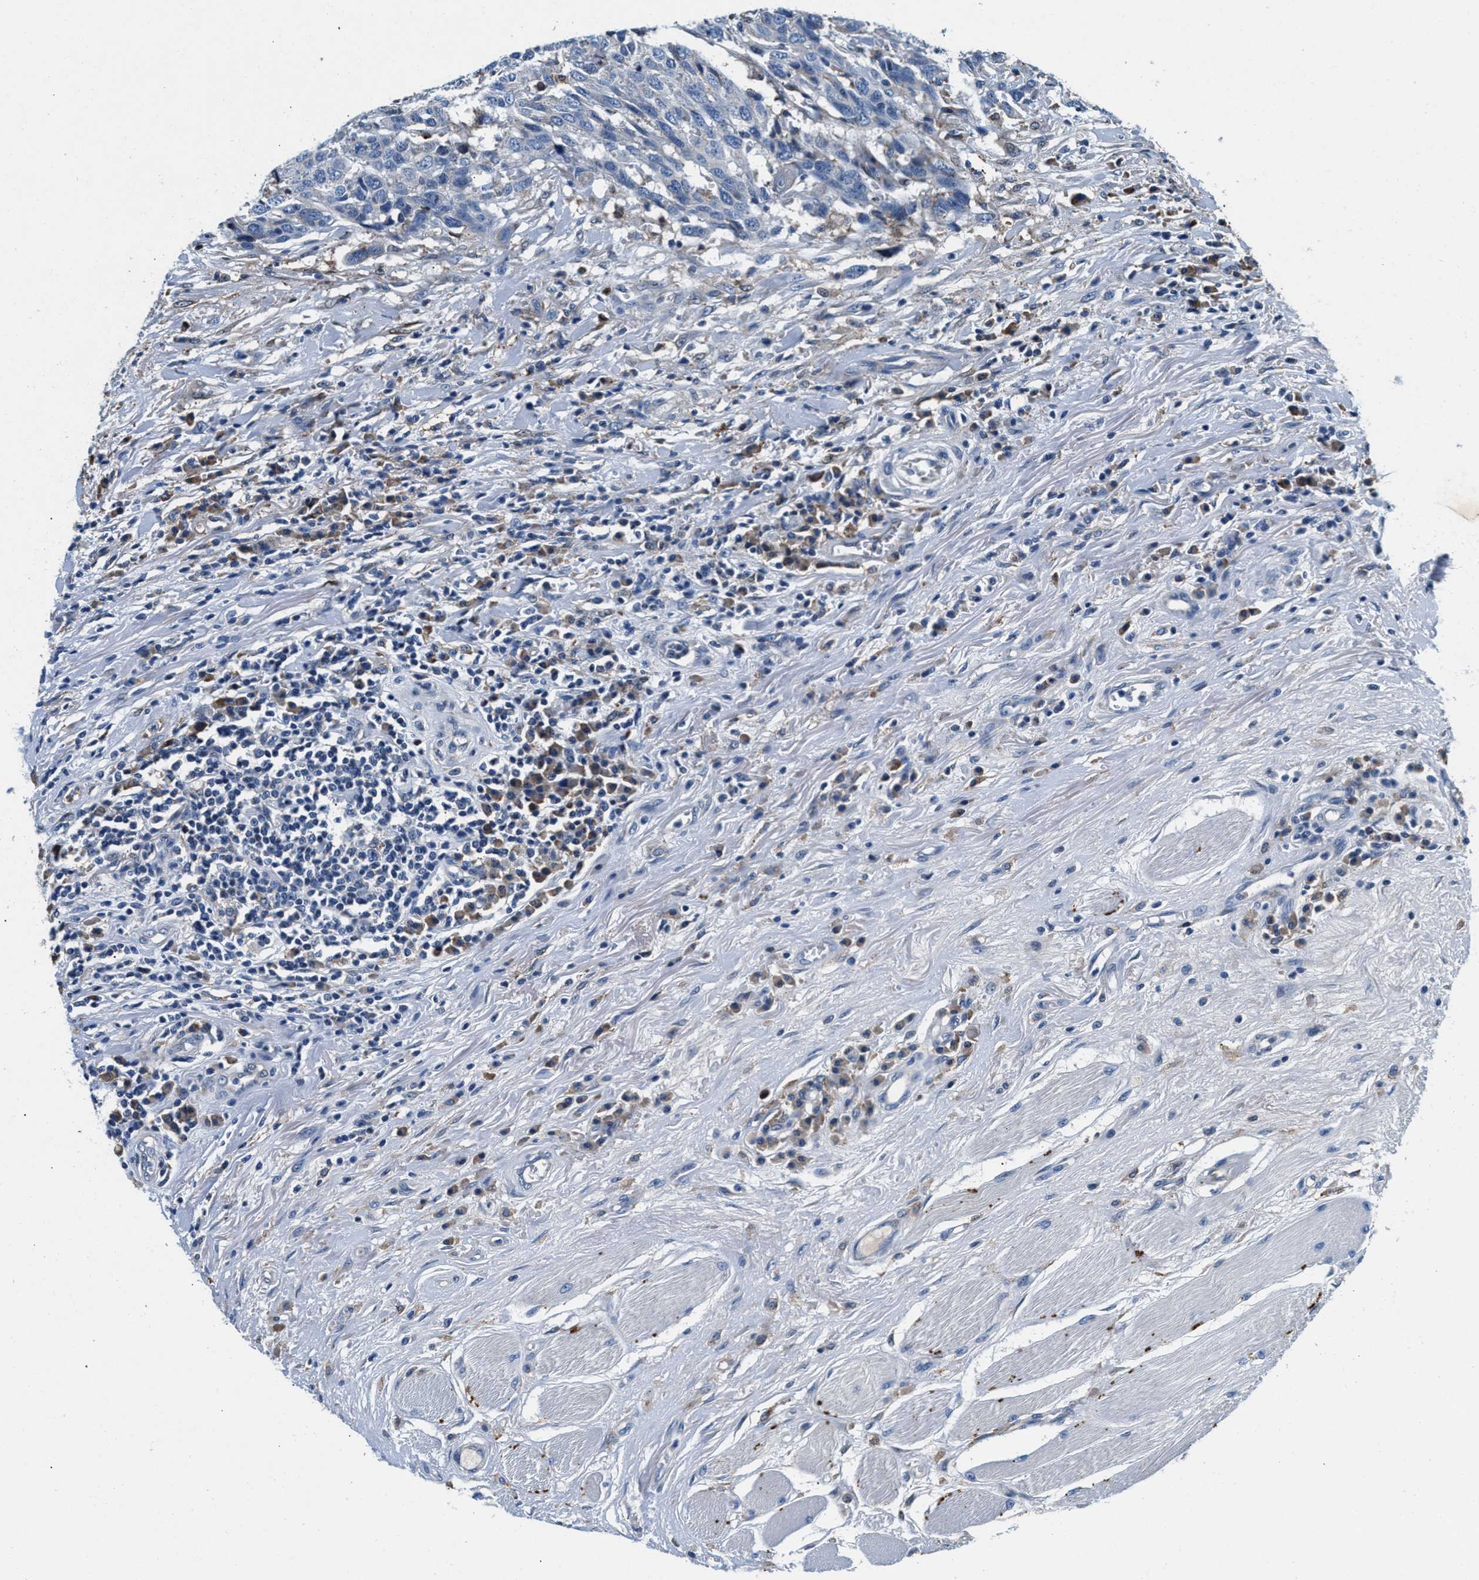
{"staining": {"intensity": "negative", "quantity": "none", "location": "none"}, "tissue": "head and neck cancer", "cell_type": "Tumor cells", "image_type": "cancer", "snomed": [{"axis": "morphology", "description": "Squamous cell carcinoma, NOS"}, {"axis": "topography", "description": "Head-Neck"}], "caption": "DAB immunohistochemical staining of human head and neck squamous cell carcinoma reveals no significant positivity in tumor cells.", "gene": "SLFN11", "patient": {"sex": "male", "age": 66}}